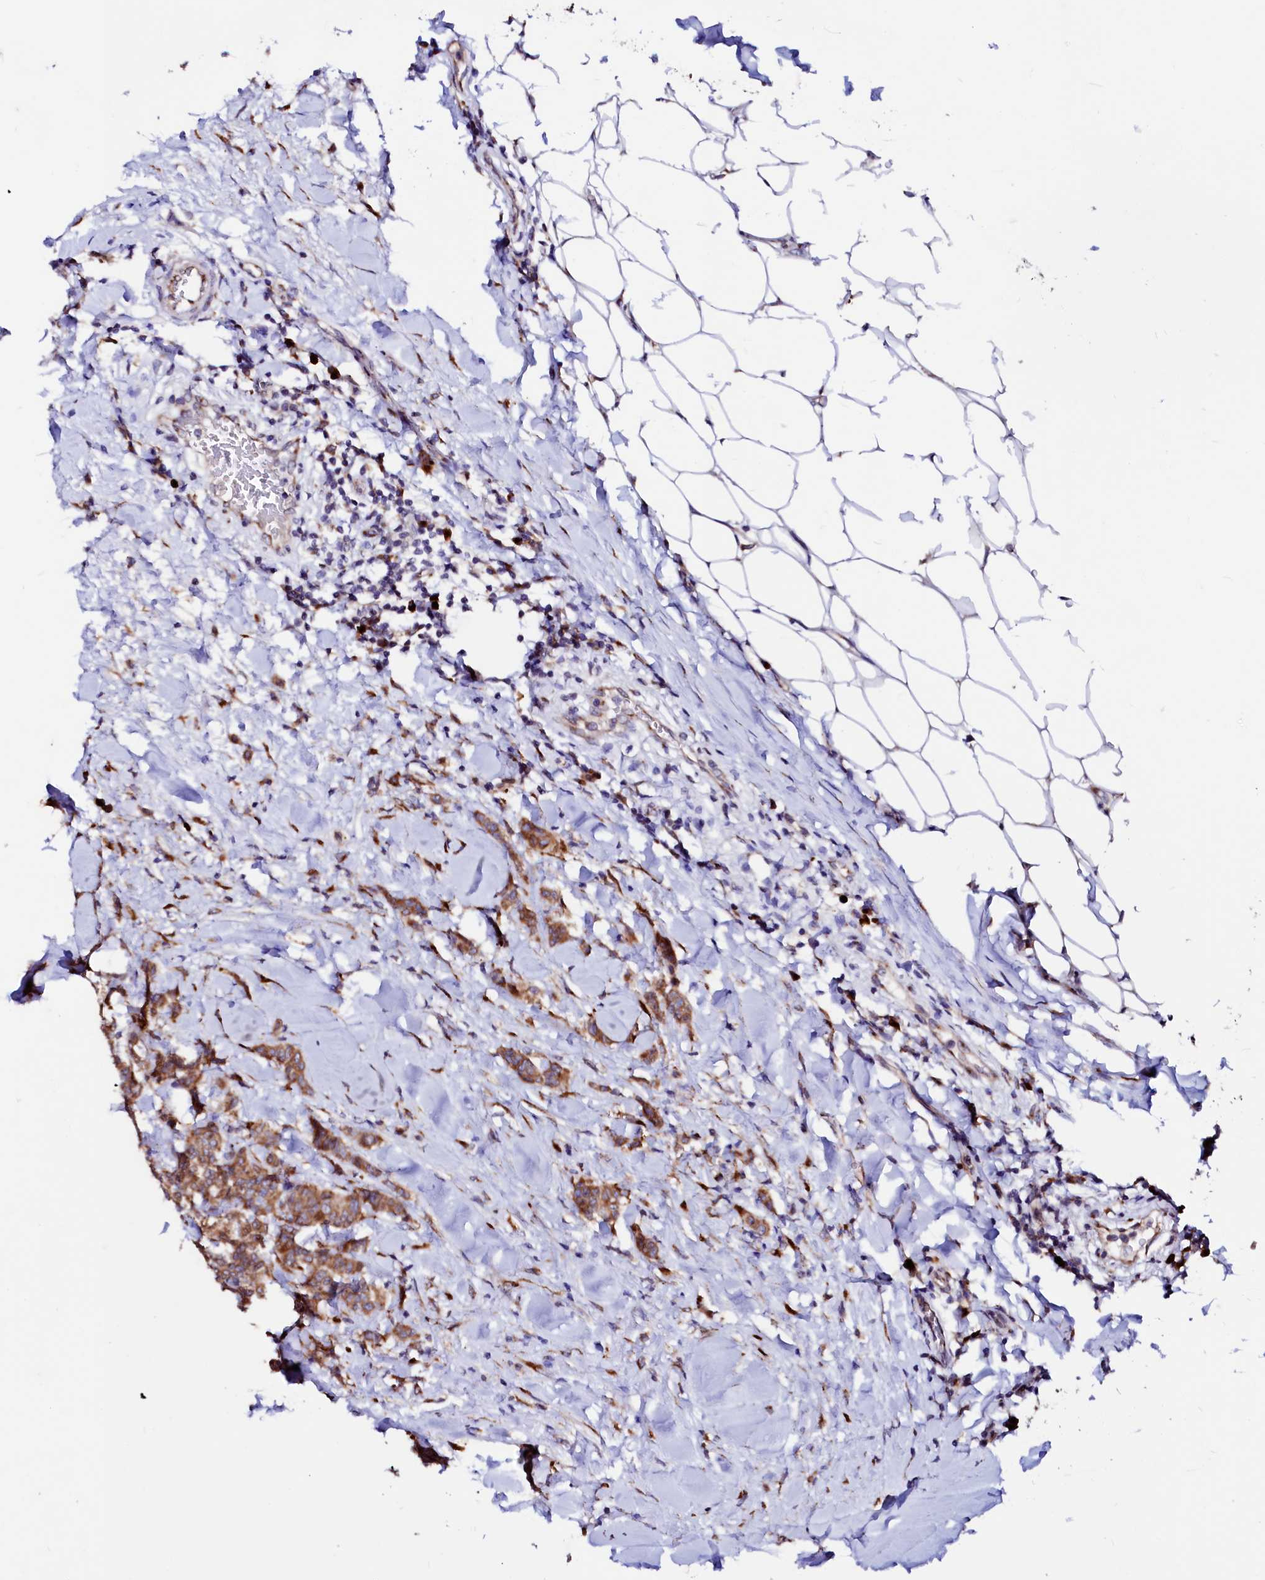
{"staining": {"intensity": "strong", "quantity": ">75%", "location": "cytoplasmic/membranous"}, "tissue": "breast cancer", "cell_type": "Tumor cells", "image_type": "cancer", "snomed": [{"axis": "morphology", "description": "Duct carcinoma"}, {"axis": "topography", "description": "Breast"}], "caption": "Immunohistochemistry of breast infiltrating ductal carcinoma shows high levels of strong cytoplasmic/membranous positivity in about >75% of tumor cells. Immunohistochemistry stains the protein in brown and the nuclei are stained blue.", "gene": "LMAN1", "patient": {"sex": "female", "age": 40}}